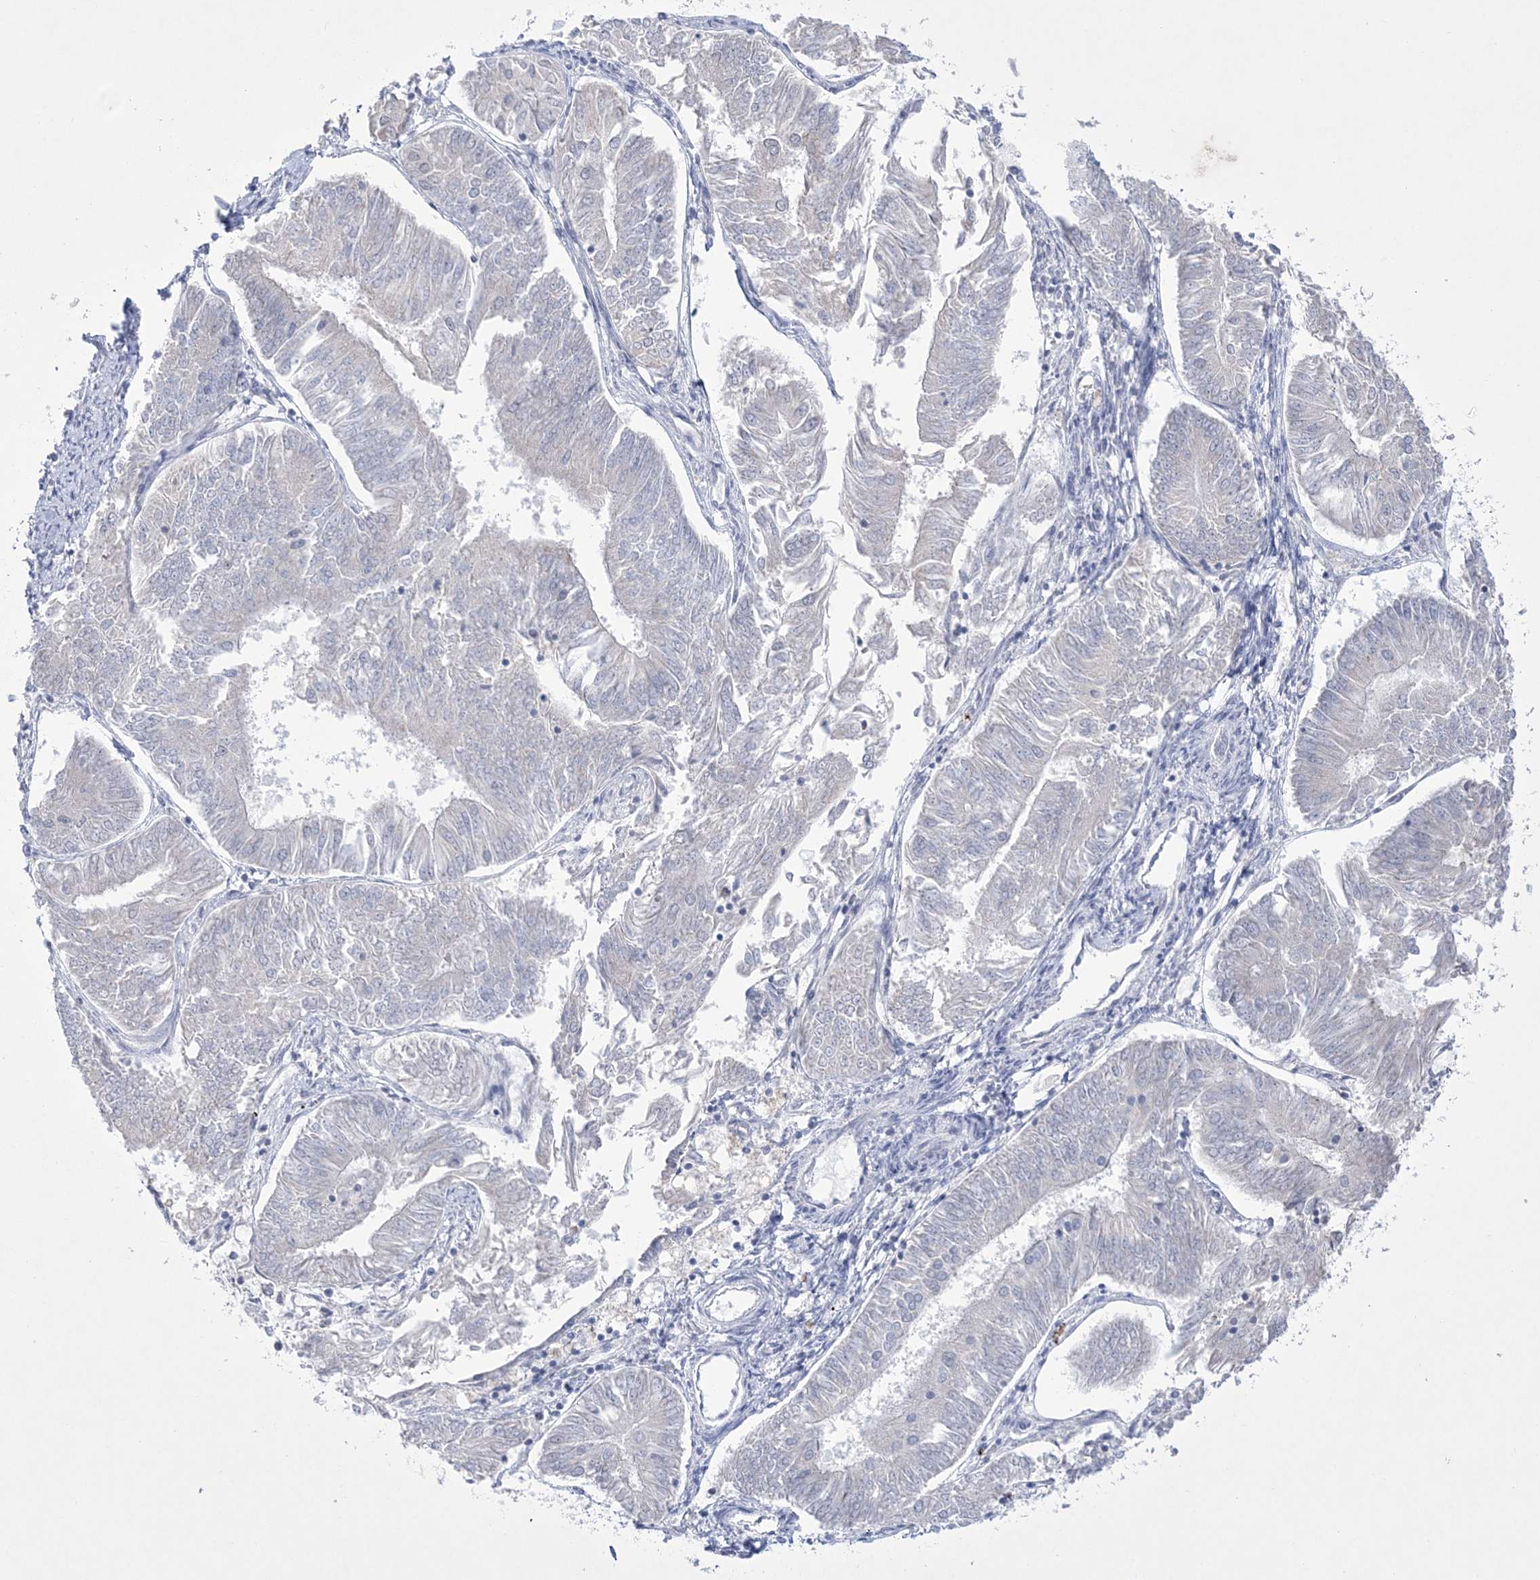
{"staining": {"intensity": "negative", "quantity": "none", "location": "none"}, "tissue": "endometrial cancer", "cell_type": "Tumor cells", "image_type": "cancer", "snomed": [{"axis": "morphology", "description": "Adenocarcinoma, NOS"}, {"axis": "topography", "description": "Endometrium"}], "caption": "DAB immunohistochemical staining of endometrial cancer (adenocarcinoma) displays no significant positivity in tumor cells.", "gene": "WDR27", "patient": {"sex": "female", "age": 58}}